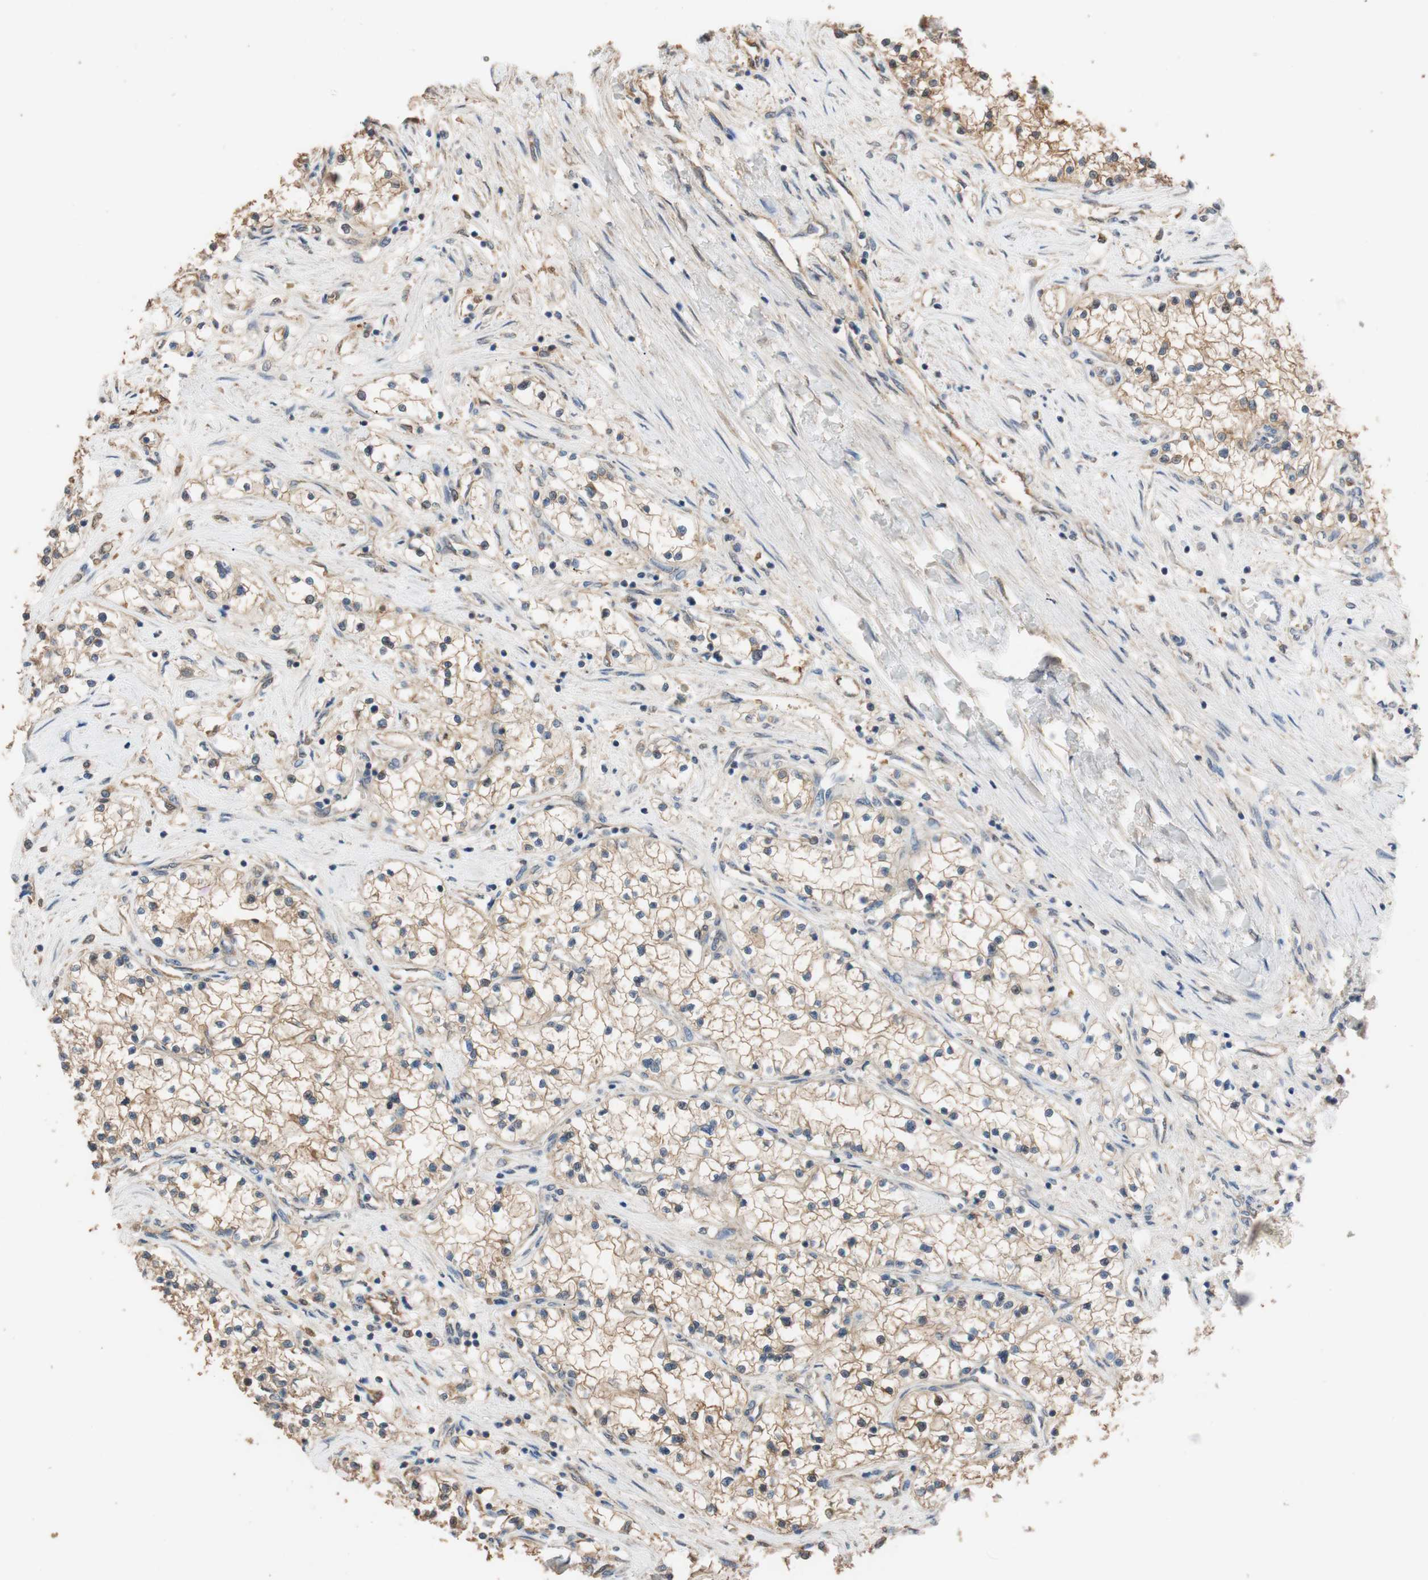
{"staining": {"intensity": "moderate", "quantity": ">75%", "location": "cytoplasmic/membranous"}, "tissue": "renal cancer", "cell_type": "Tumor cells", "image_type": "cancer", "snomed": [{"axis": "morphology", "description": "Adenocarcinoma, NOS"}, {"axis": "topography", "description": "Kidney"}], "caption": "Immunohistochemistry (IHC) histopathology image of neoplastic tissue: human renal cancer stained using immunohistochemistry (IHC) demonstrates medium levels of moderate protein expression localized specifically in the cytoplasmic/membranous of tumor cells, appearing as a cytoplasmic/membranous brown color.", "gene": "ALDH1A2", "patient": {"sex": "male", "age": 68}}